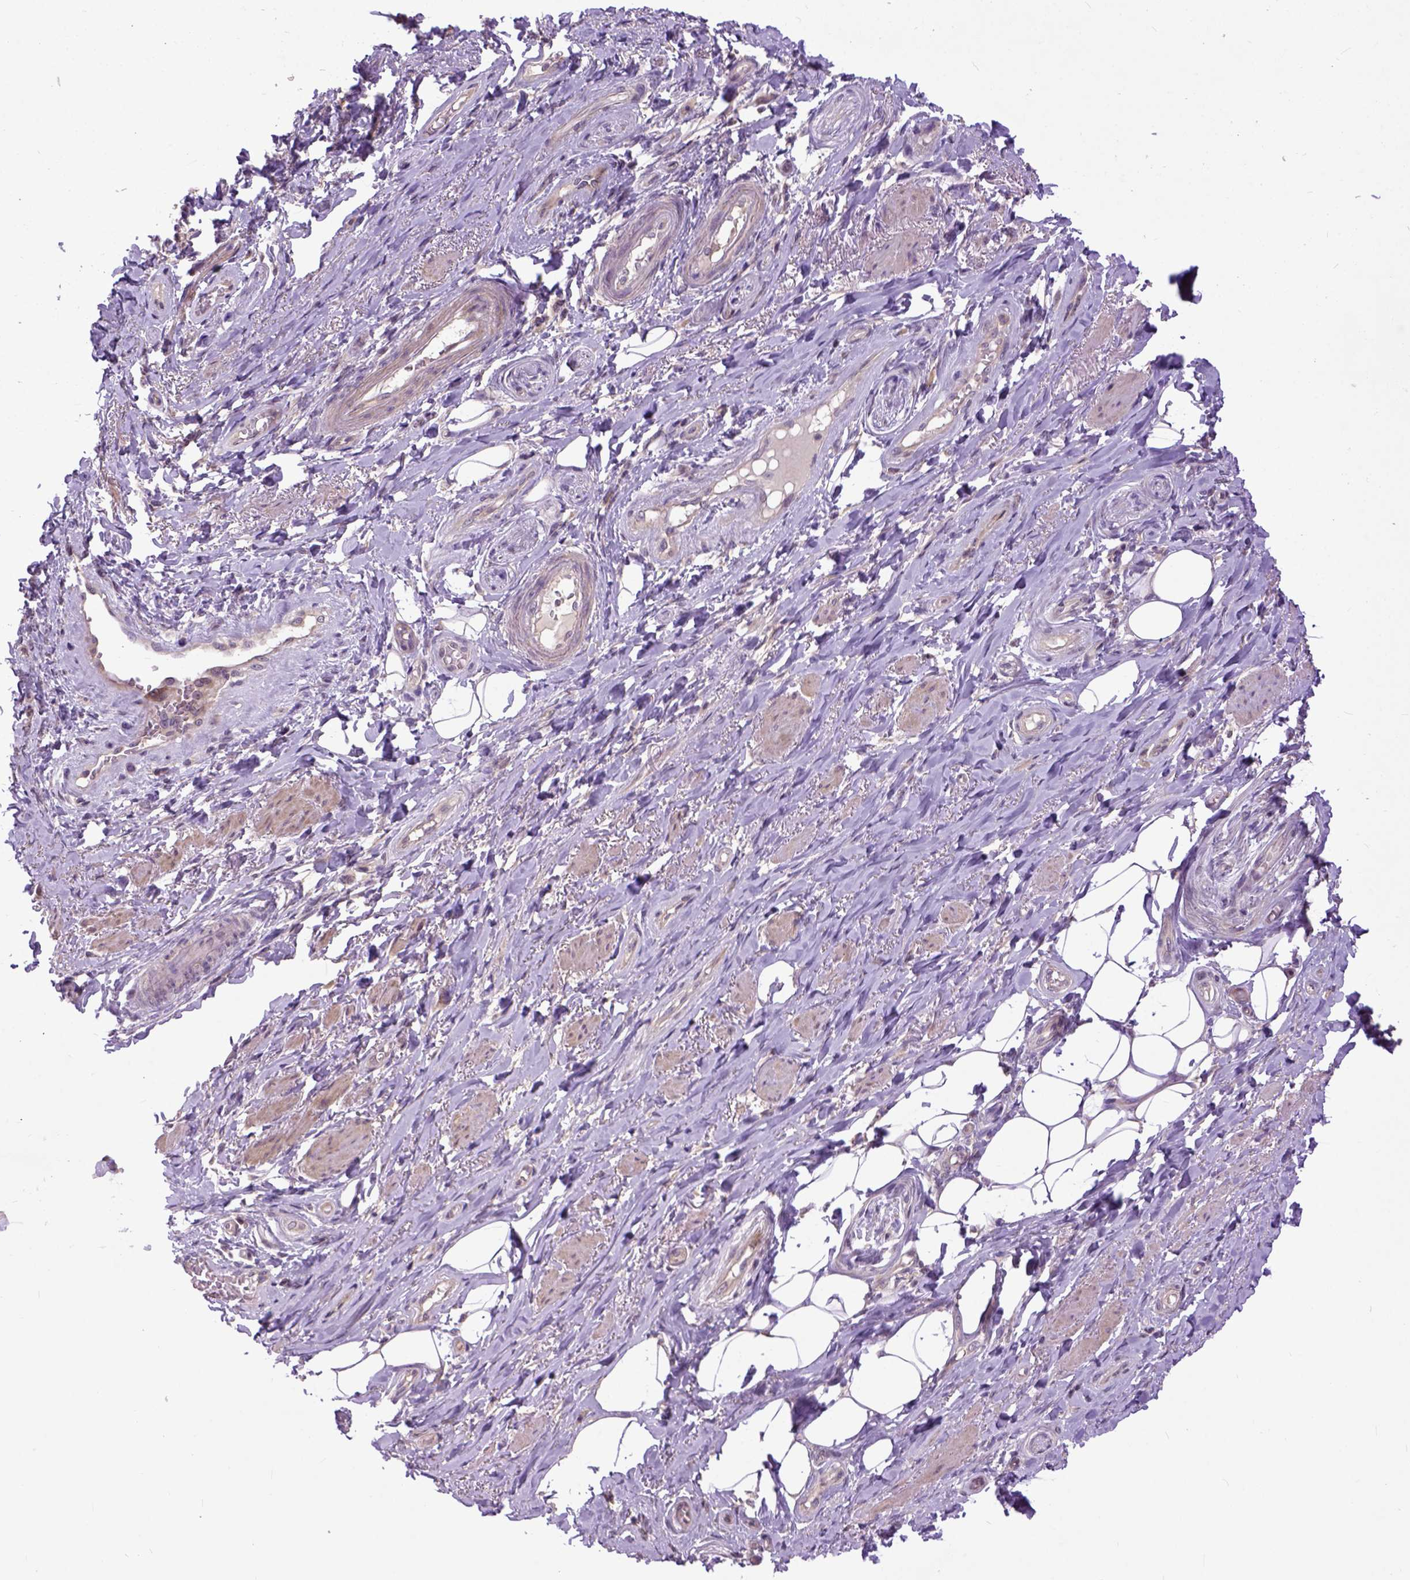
{"staining": {"intensity": "negative", "quantity": "none", "location": "none"}, "tissue": "adipose tissue", "cell_type": "Adipocytes", "image_type": "normal", "snomed": [{"axis": "morphology", "description": "Normal tissue, NOS"}, {"axis": "topography", "description": "Anal"}, {"axis": "topography", "description": "Peripheral nerve tissue"}], "caption": "This is an immunohistochemistry histopathology image of normal adipose tissue. There is no positivity in adipocytes.", "gene": "CPNE1", "patient": {"sex": "male", "age": 53}}